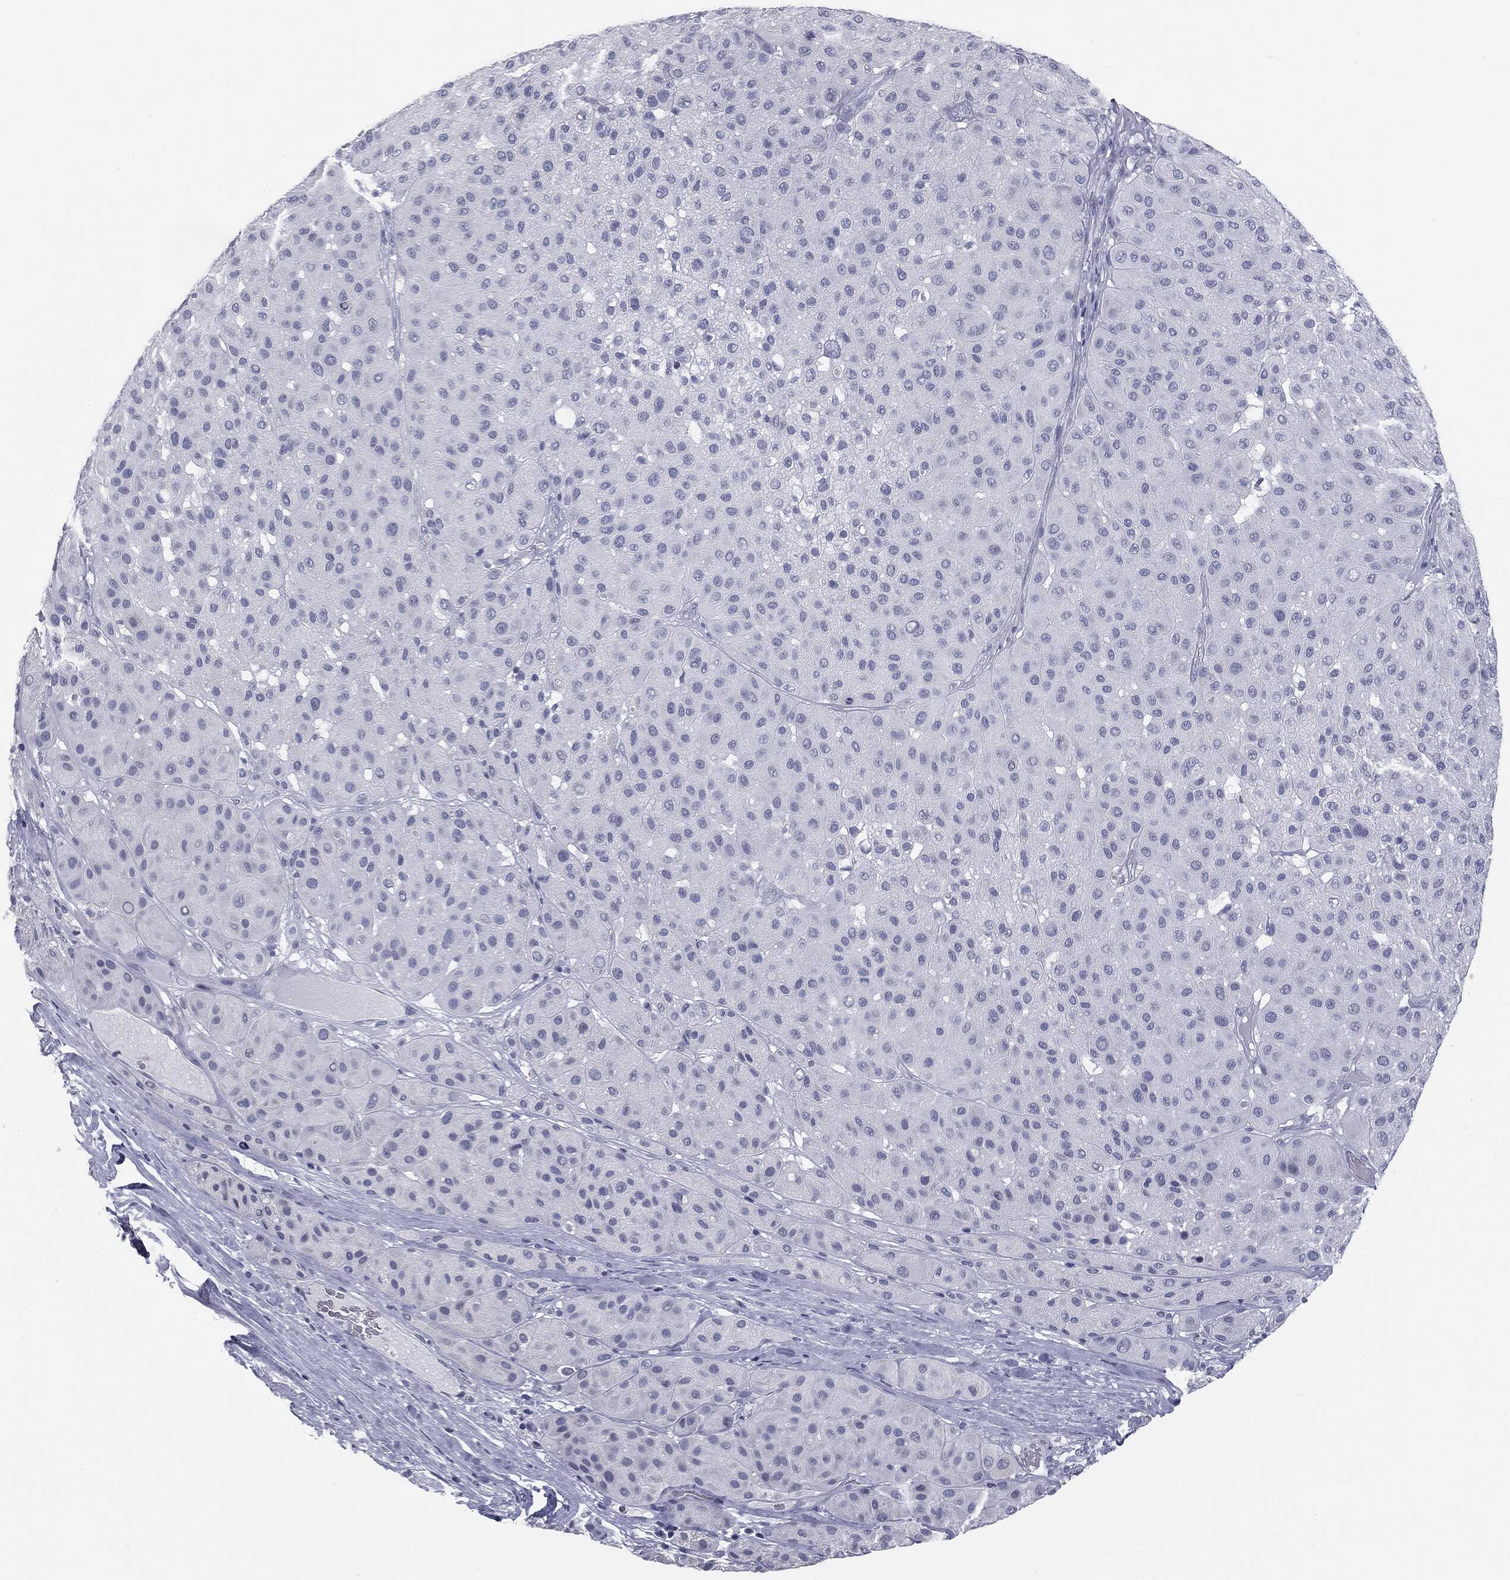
{"staining": {"intensity": "negative", "quantity": "none", "location": "none"}, "tissue": "melanoma", "cell_type": "Tumor cells", "image_type": "cancer", "snomed": [{"axis": "morphology", "description": "Malignant melanoma, Metastatic site"}, {"axis": "topography", "description": "Smooth muscle"}], "caption": "Immunohistochemistry (IHC) of malignant melanoma (metastatic site) reveals no expression in tumor cells.", "gene": "TPO", "patient": {"sex": "male", "age": 41}}